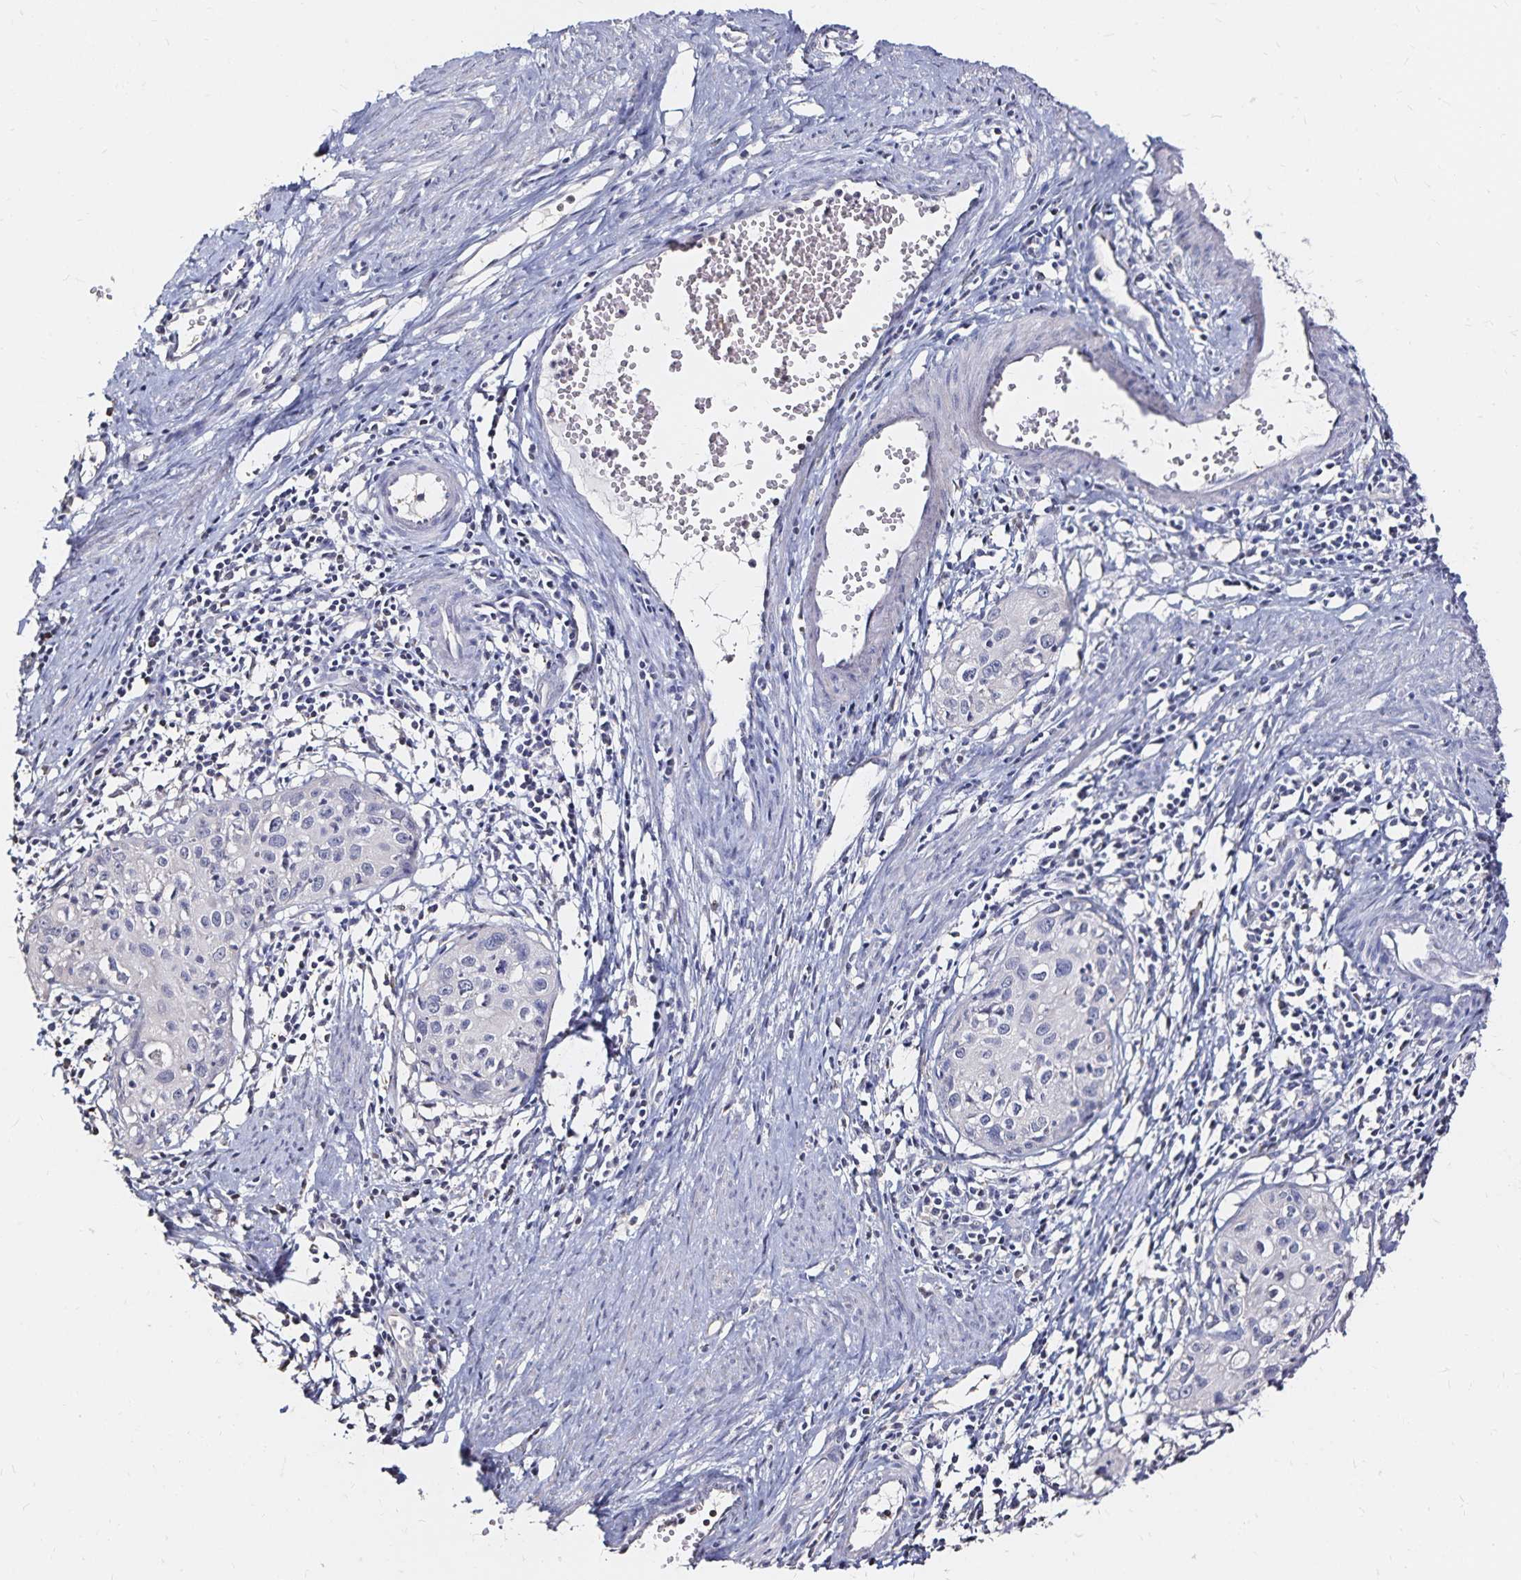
{"staining": {"intensity": "negative", "quantity": "none", "location": "none"}, "tissue": "cervical cancer", "cell_type": "Tumor cells", "image_type": "cancer", "snomed": [{"axis": "morphology", "description": "Squamous cell carcinoma, NOS"}, {"axis": "topography", "description": "Cervix"}], "caption": "There is no significant positivity in tumor cells of cervical cancer.", "gene": "SLC5A1", "patient": {"sex": "female", "age": 40}}